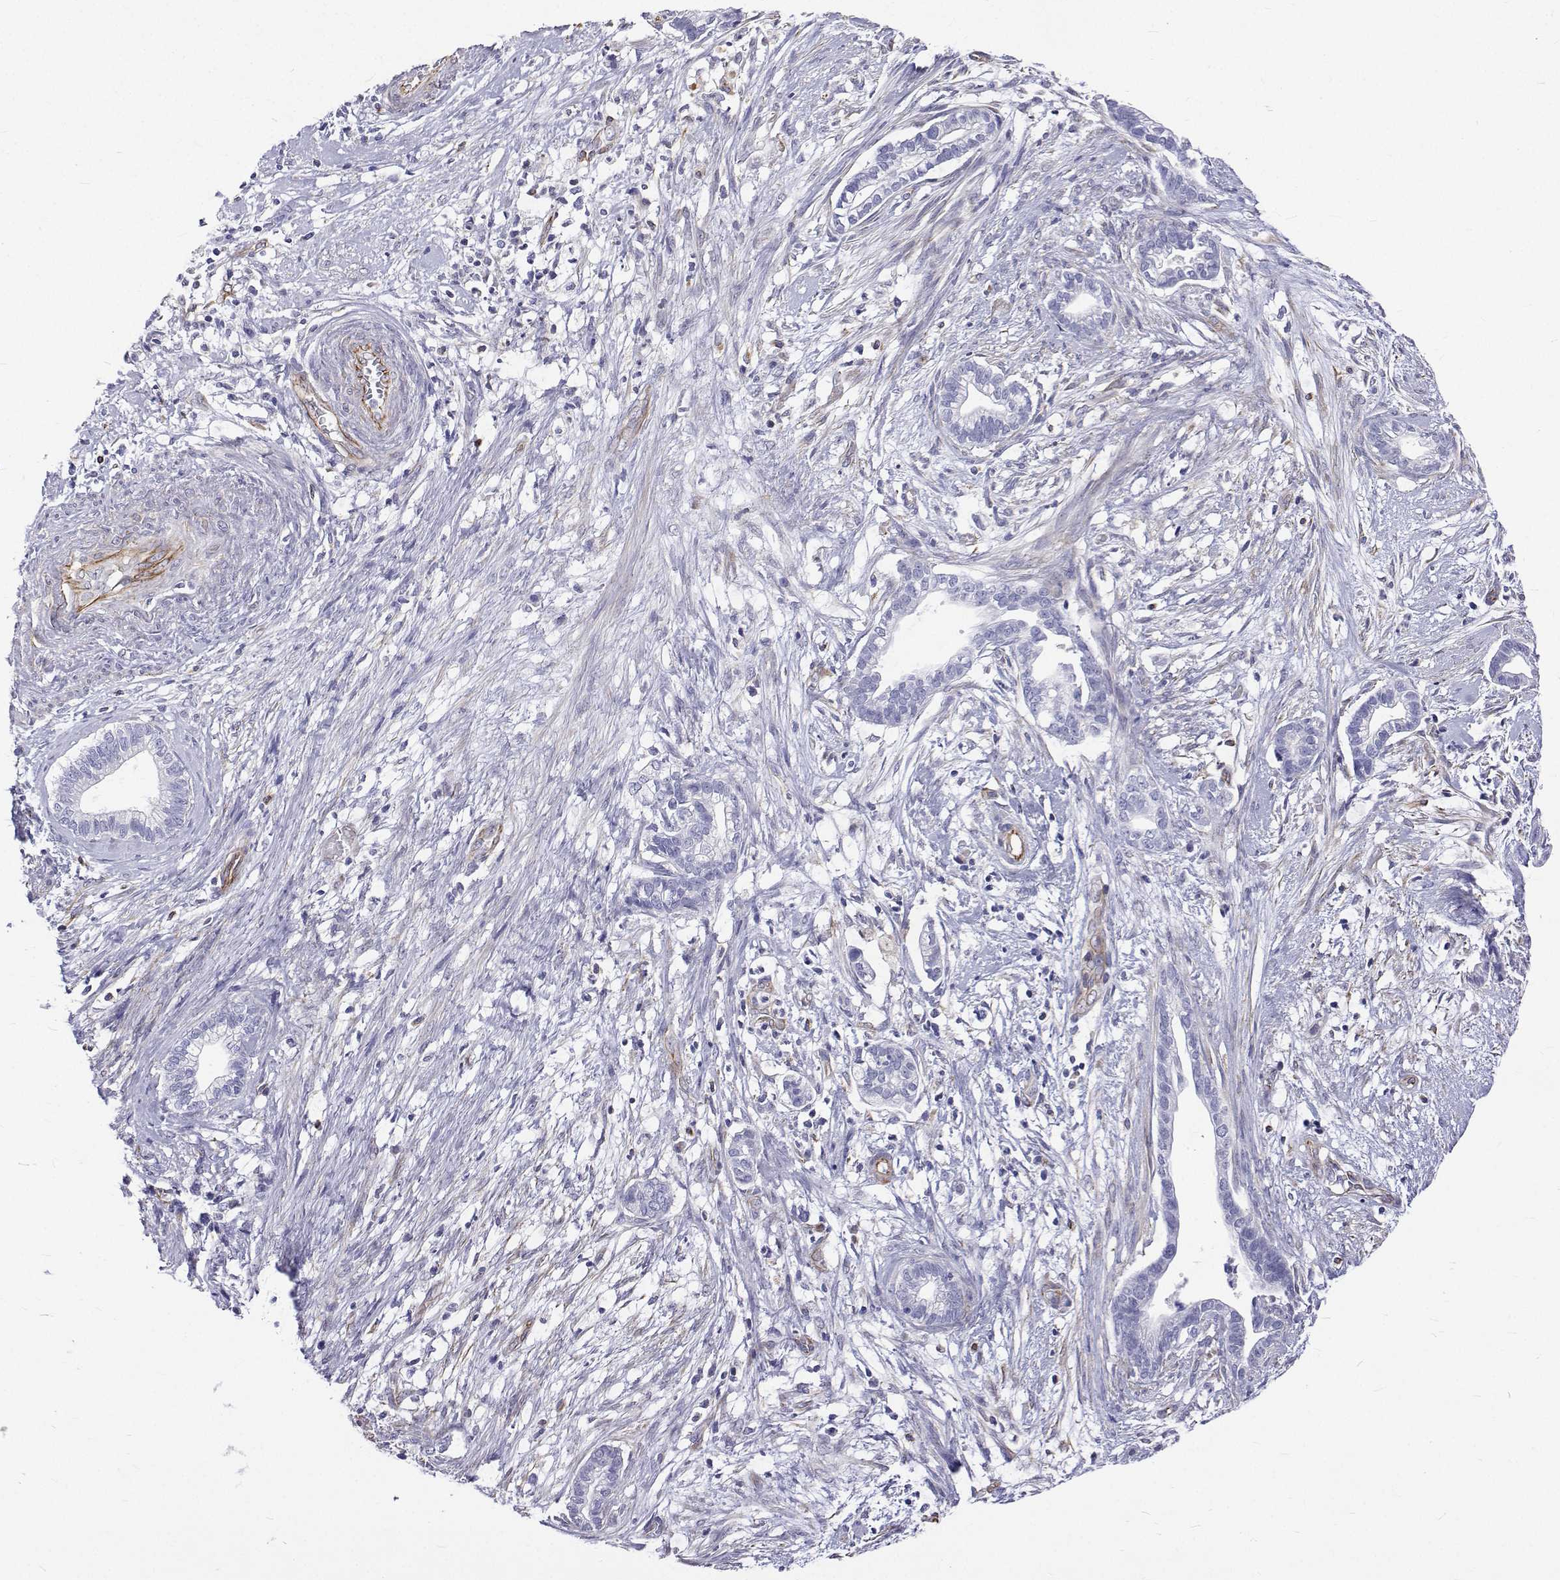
{"staining": {"intensity": "negative", "quantity": "none", "location": "none"}, "tissue": "cervical cancer", "cell_type": "Tumor cells", "image_type": "cancer", "snomed": [{"axis": "morphology", "description": "Adenocarcinoma, NOS"}, {"axis": "topography", "description": "Cervix"}], "caption": "Cervical cancer (adenocarcinoma) stained for a protein using IHC exhibits no expression tumor cells.", "gene": "OPRPN", "patient": {"sex": "female", "age": 62}}